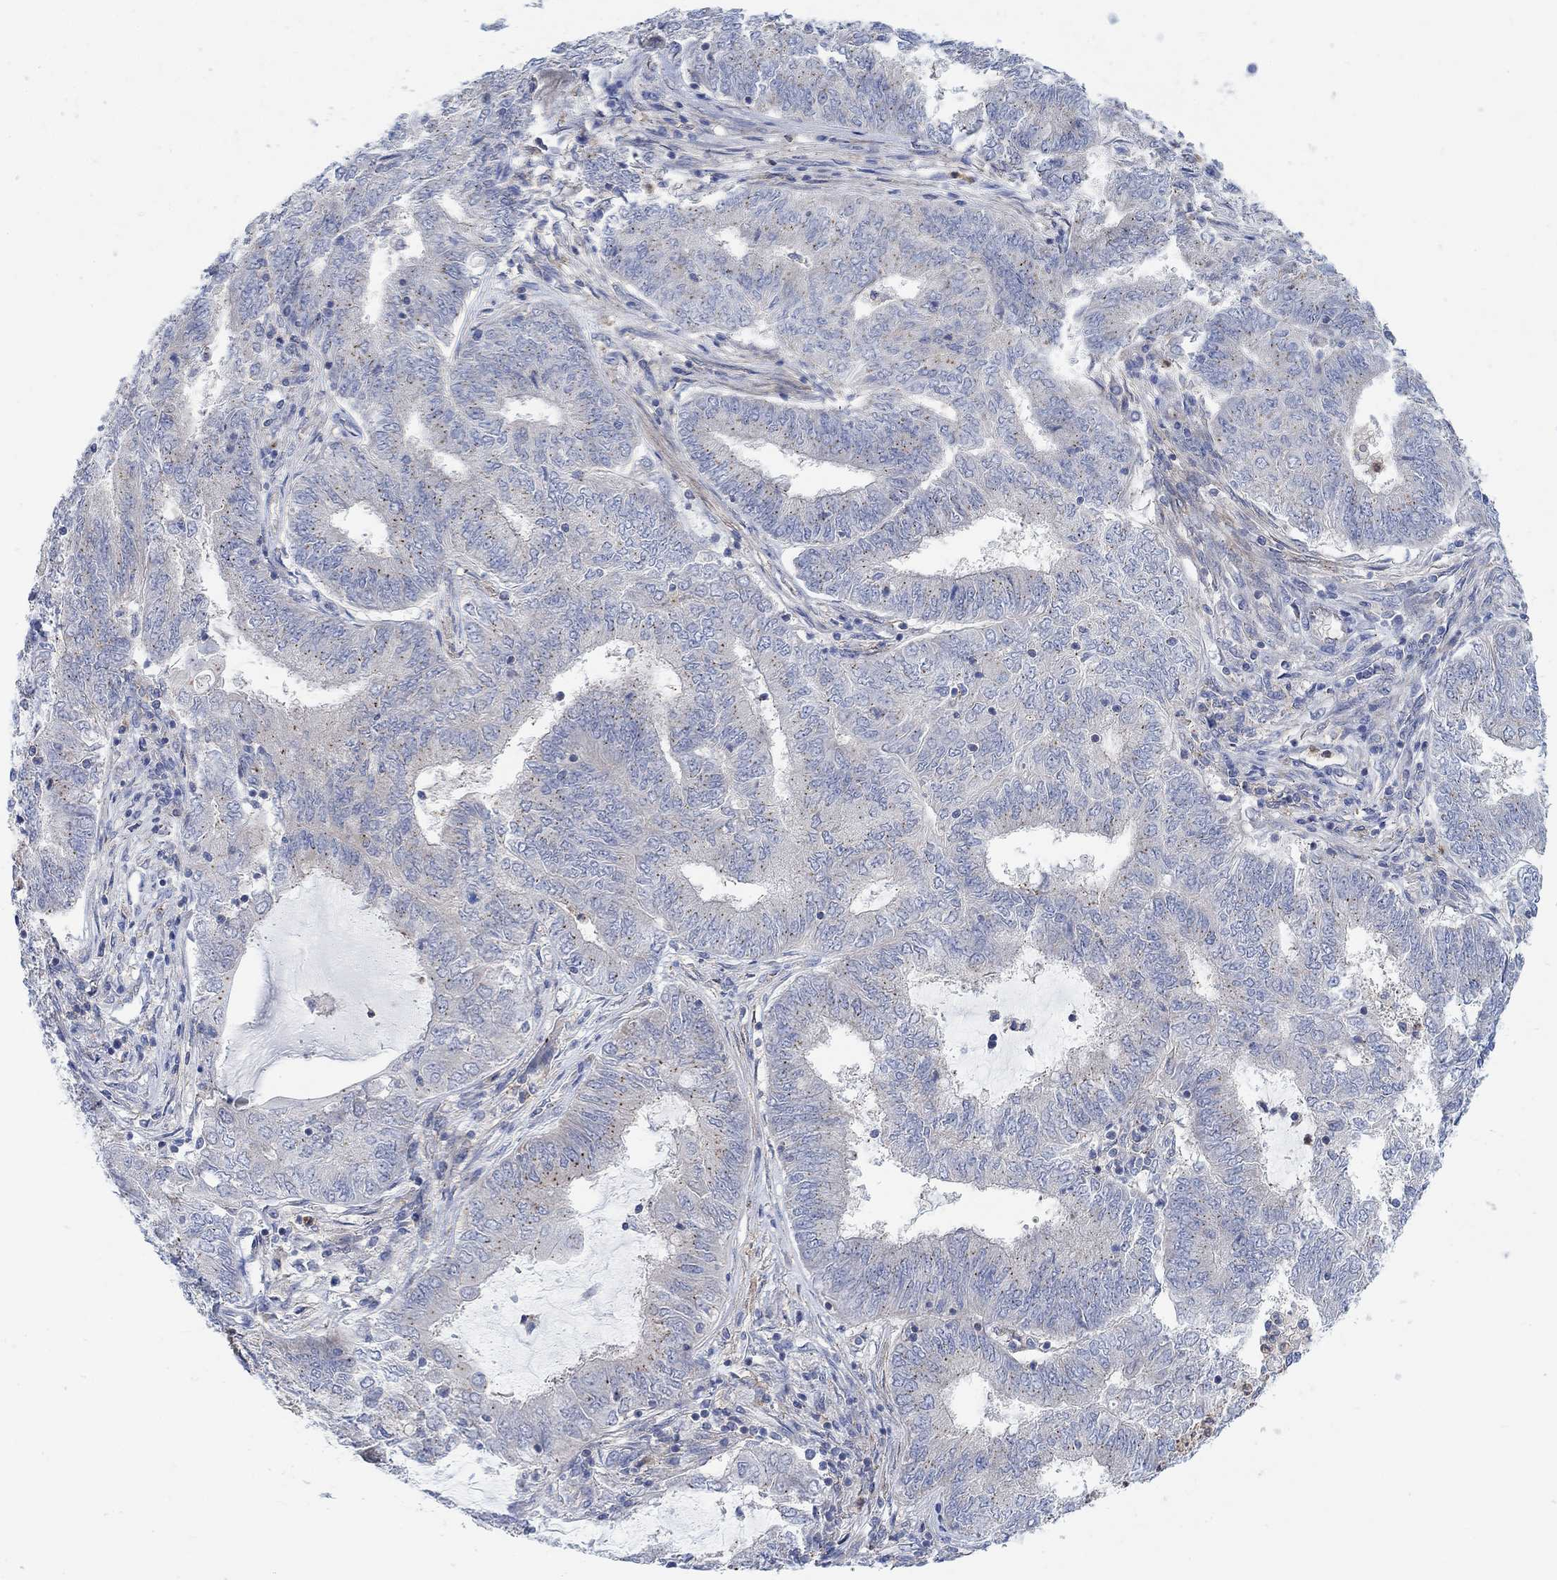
{"staining": {"intensity": "negative", "quantity": "none", "location": "none"}, "tissue": "endometrial cancer", "cell_type": "Tumor cells", "image_type": "cancer", "snomed": [{"axis": "morphology", "description": "Adenocarcinoma, NOS"}, {"axis": "topography", "description": "Endometrium"}], "caption": "Immunohistochemical staining of human adenocarcinoma (endometrial) exhibits no significant positivity in tumor cells. (Brightfield microscopy of DAB immunohistochemistry at high magnification).", "gene": "PMFBP1", "patient": {"sex": "female", "age": 62}}